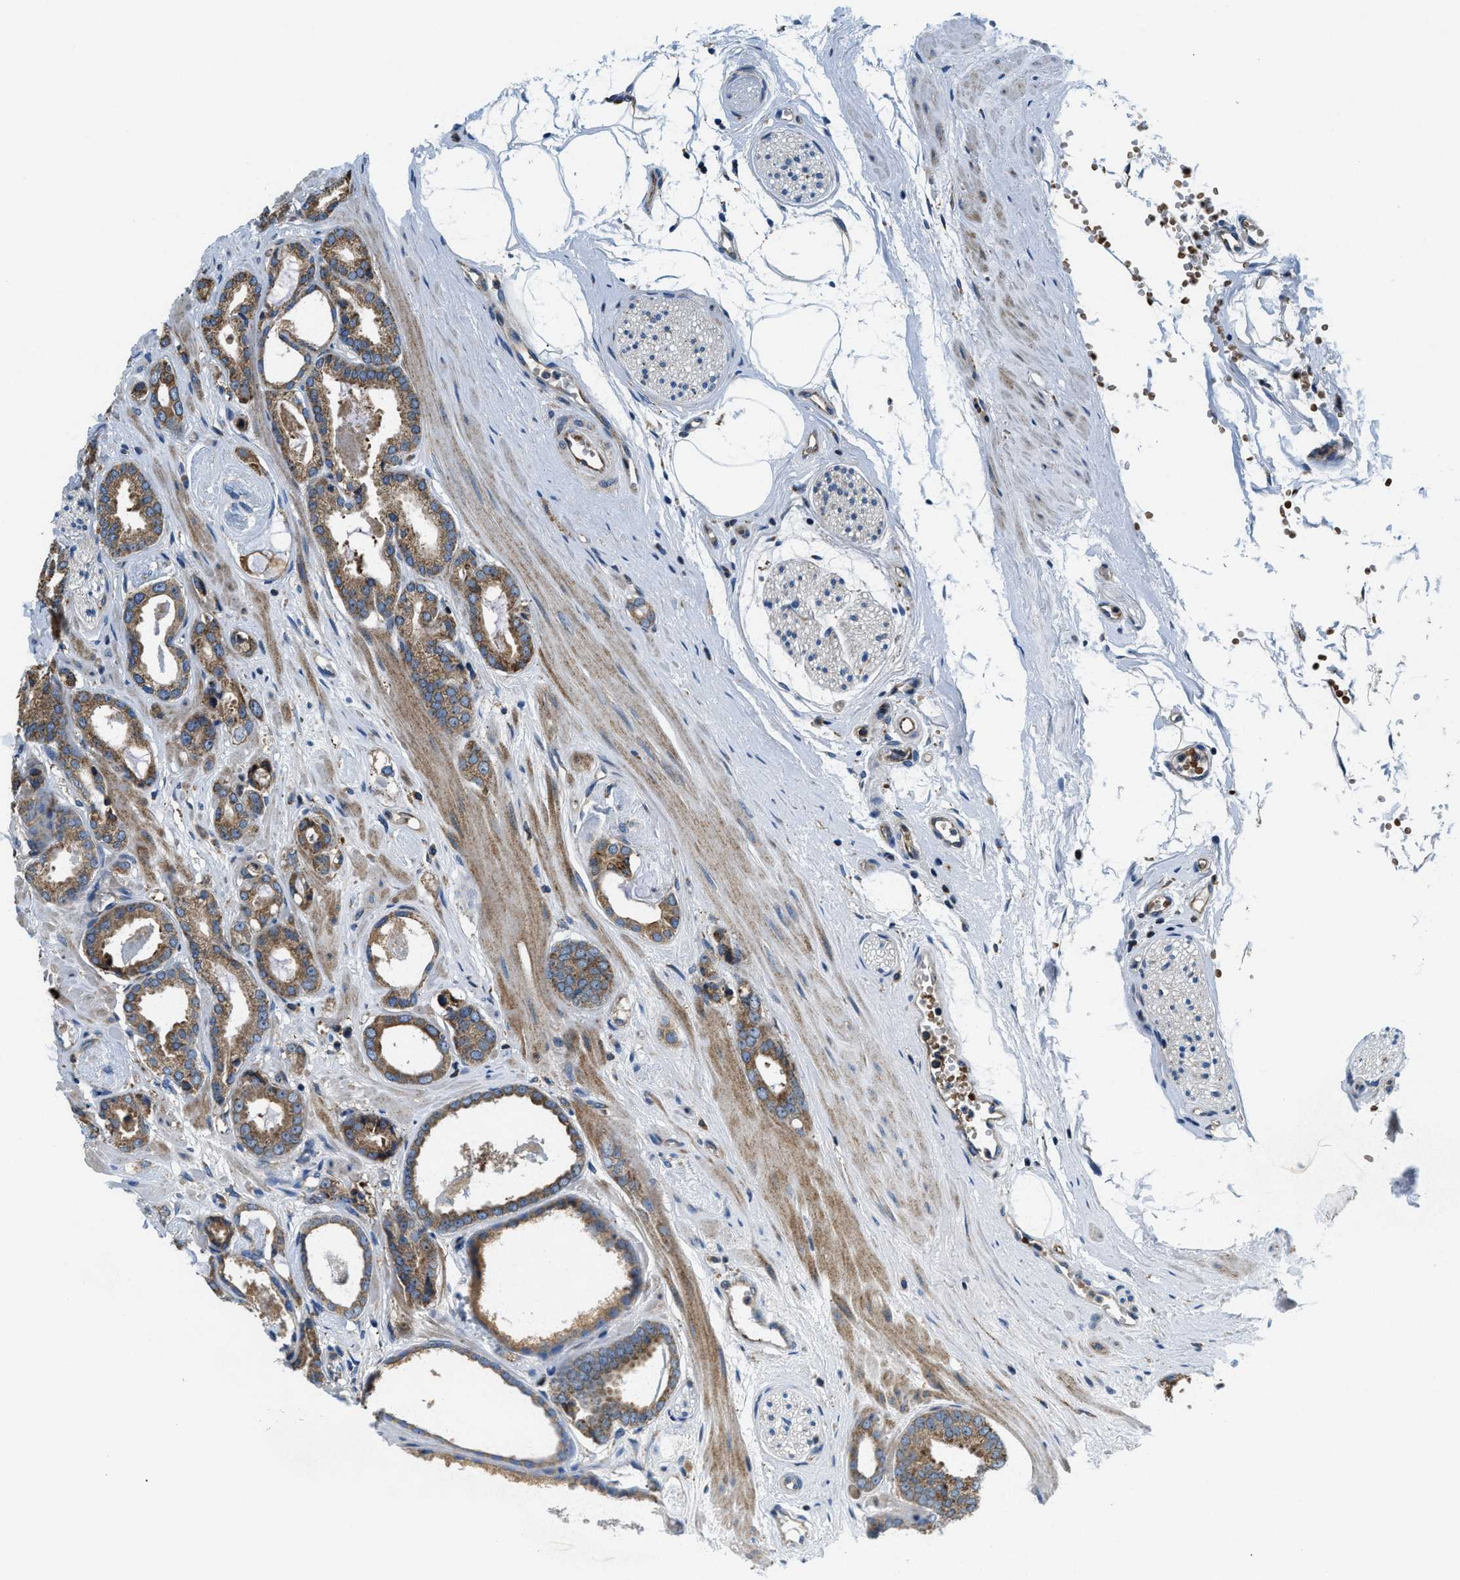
{"staining": {"intensity": "moderate", "quantity": ">75%", "location": "cytoplasmic/membranous"}, "tissue": "prostate cancer", "cell_type": "Tumor cells", "image_type": "cancer", "snomed": [{"axis": "morphology", "description": "Adenocarcinoma, Low grade"}, {"axis": "topography", "description": "Prostate"}], "caption": "Human prostate cancer stained with a brown dye exhibits moderate cytoplasmic/membranous positive staining in about >75% of tumor cells.", "gene": "CSPG4", "patient": {"sex": "male", "age": 53}}